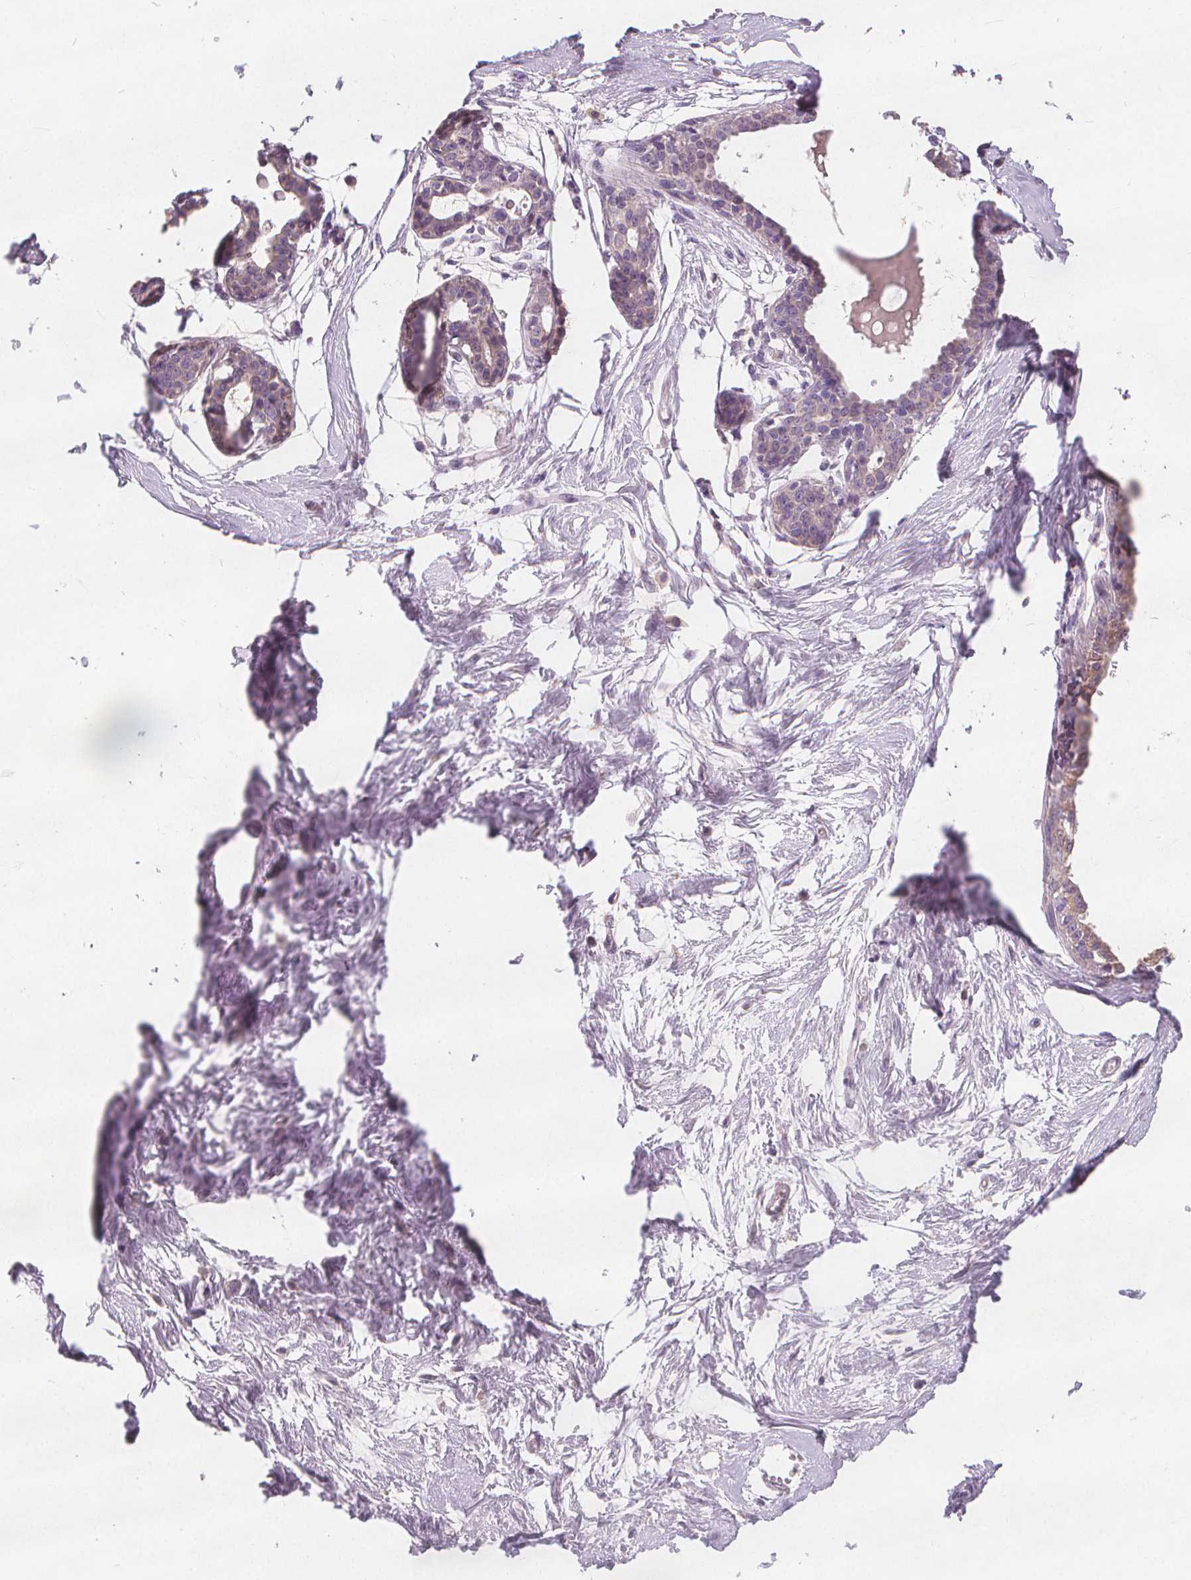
{"staining": {"intensity": "negative", "quantity": "none", "location": "none"}, "tissue": "breast", "cell_type": "Adipocytes", "image_type": "normal", "snomed": [{"axis": "morphology", "description": "Normal tissue, NOS"}, {"axis": "topography", "description": "Breast"}], "caption": "The histopathology image exhibits no significant staining in adipocytes of breast.", "gene": "RAB20", "patient": {"sex": "female", "age": 45}}